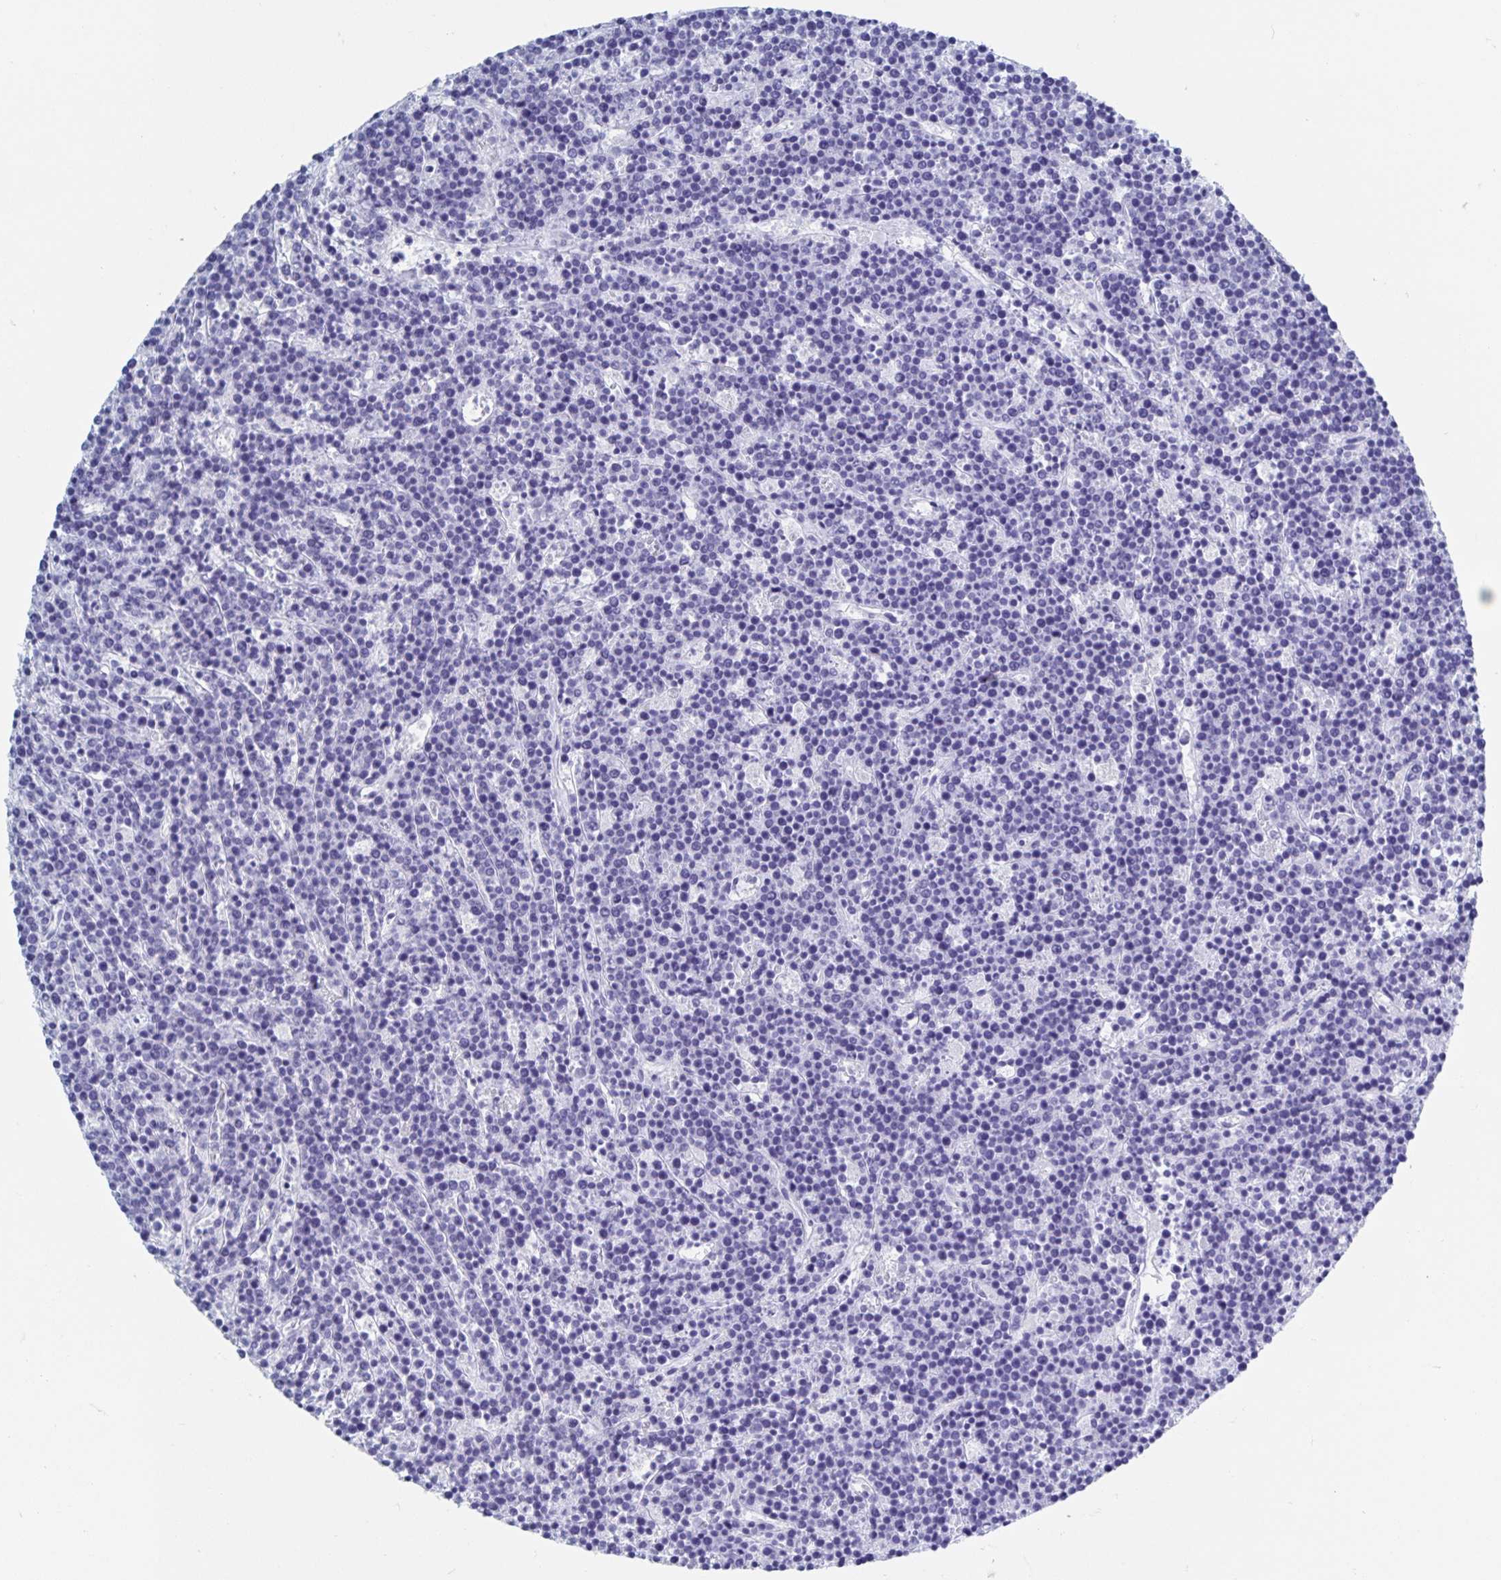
{"staining": {"intensity": "negative", "quantity": "none", "location": "none"}, "tissue": "lymphoma", "cell_type": "Tumor cells", "image_type": "cancer", "snomed": [{"axis": "morphology", "description": "Malignant lymphoma, non-Hodgkin's type, High grade"}, {"axis": "topography", "description": "Ovary"}], "caption": "A photomicrograph of human malignant lymphoma, non-Hodgkin's type (high-grade) is negative for staining in tumor cells.", "gene": "DMBT1", "patient": {"sex": "female", "age": 56}}